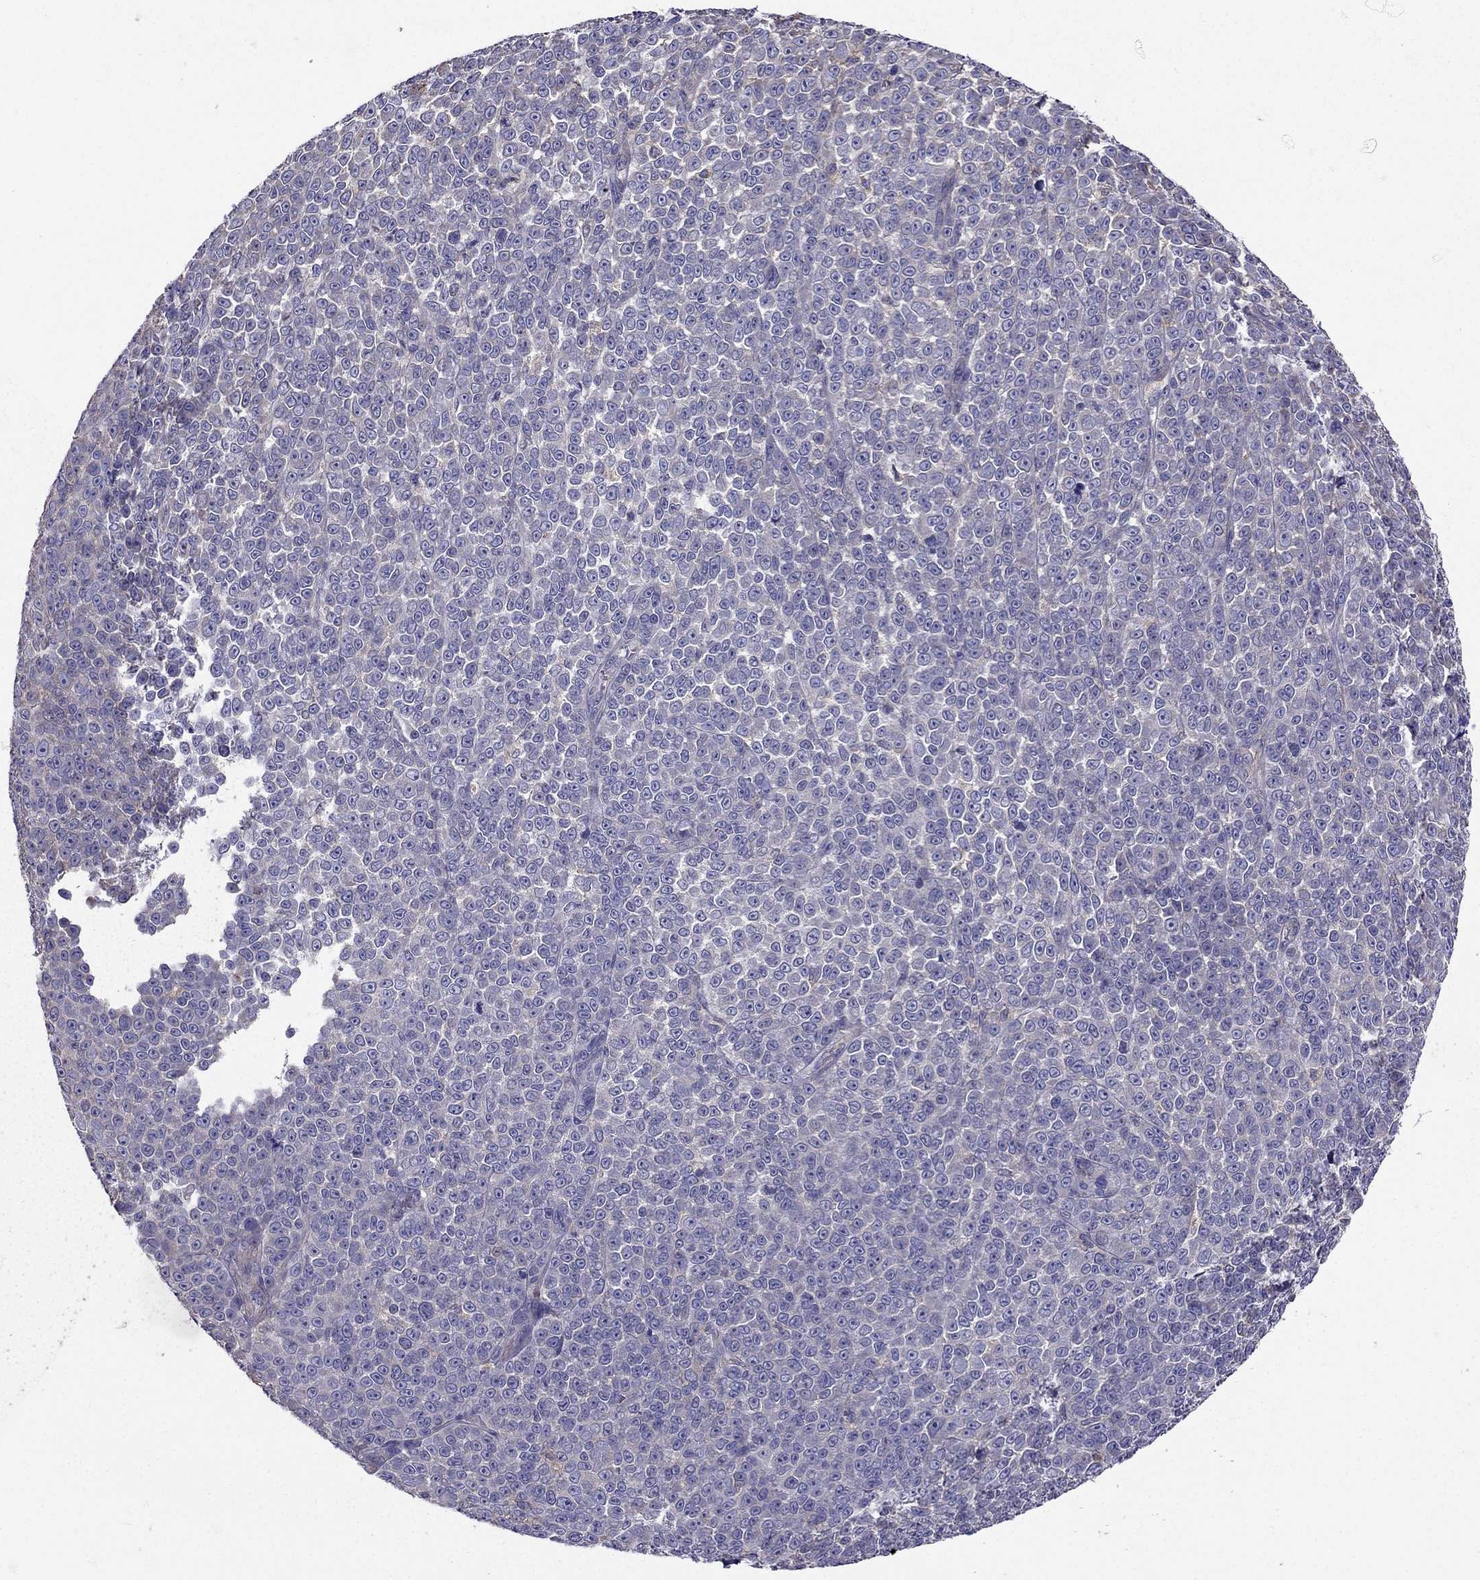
{"staining": {"intensity": "negative", "quantity": "none", "location": "none"}, "tissue": "melanoma", "cell_type": "Tumor cells", "image_type": "cancer", "snomed": [{"axis": "morphology", "description": "Malignant melanoma, NOS"}, {"axis": "topography", "description": "Skin"}], "caption": "Immunohistochemical staining of human melanoma reveals no significant positivity in tumor cells.", "gene": "AAK1", "patient": {"sex": "female", "age": 95}}